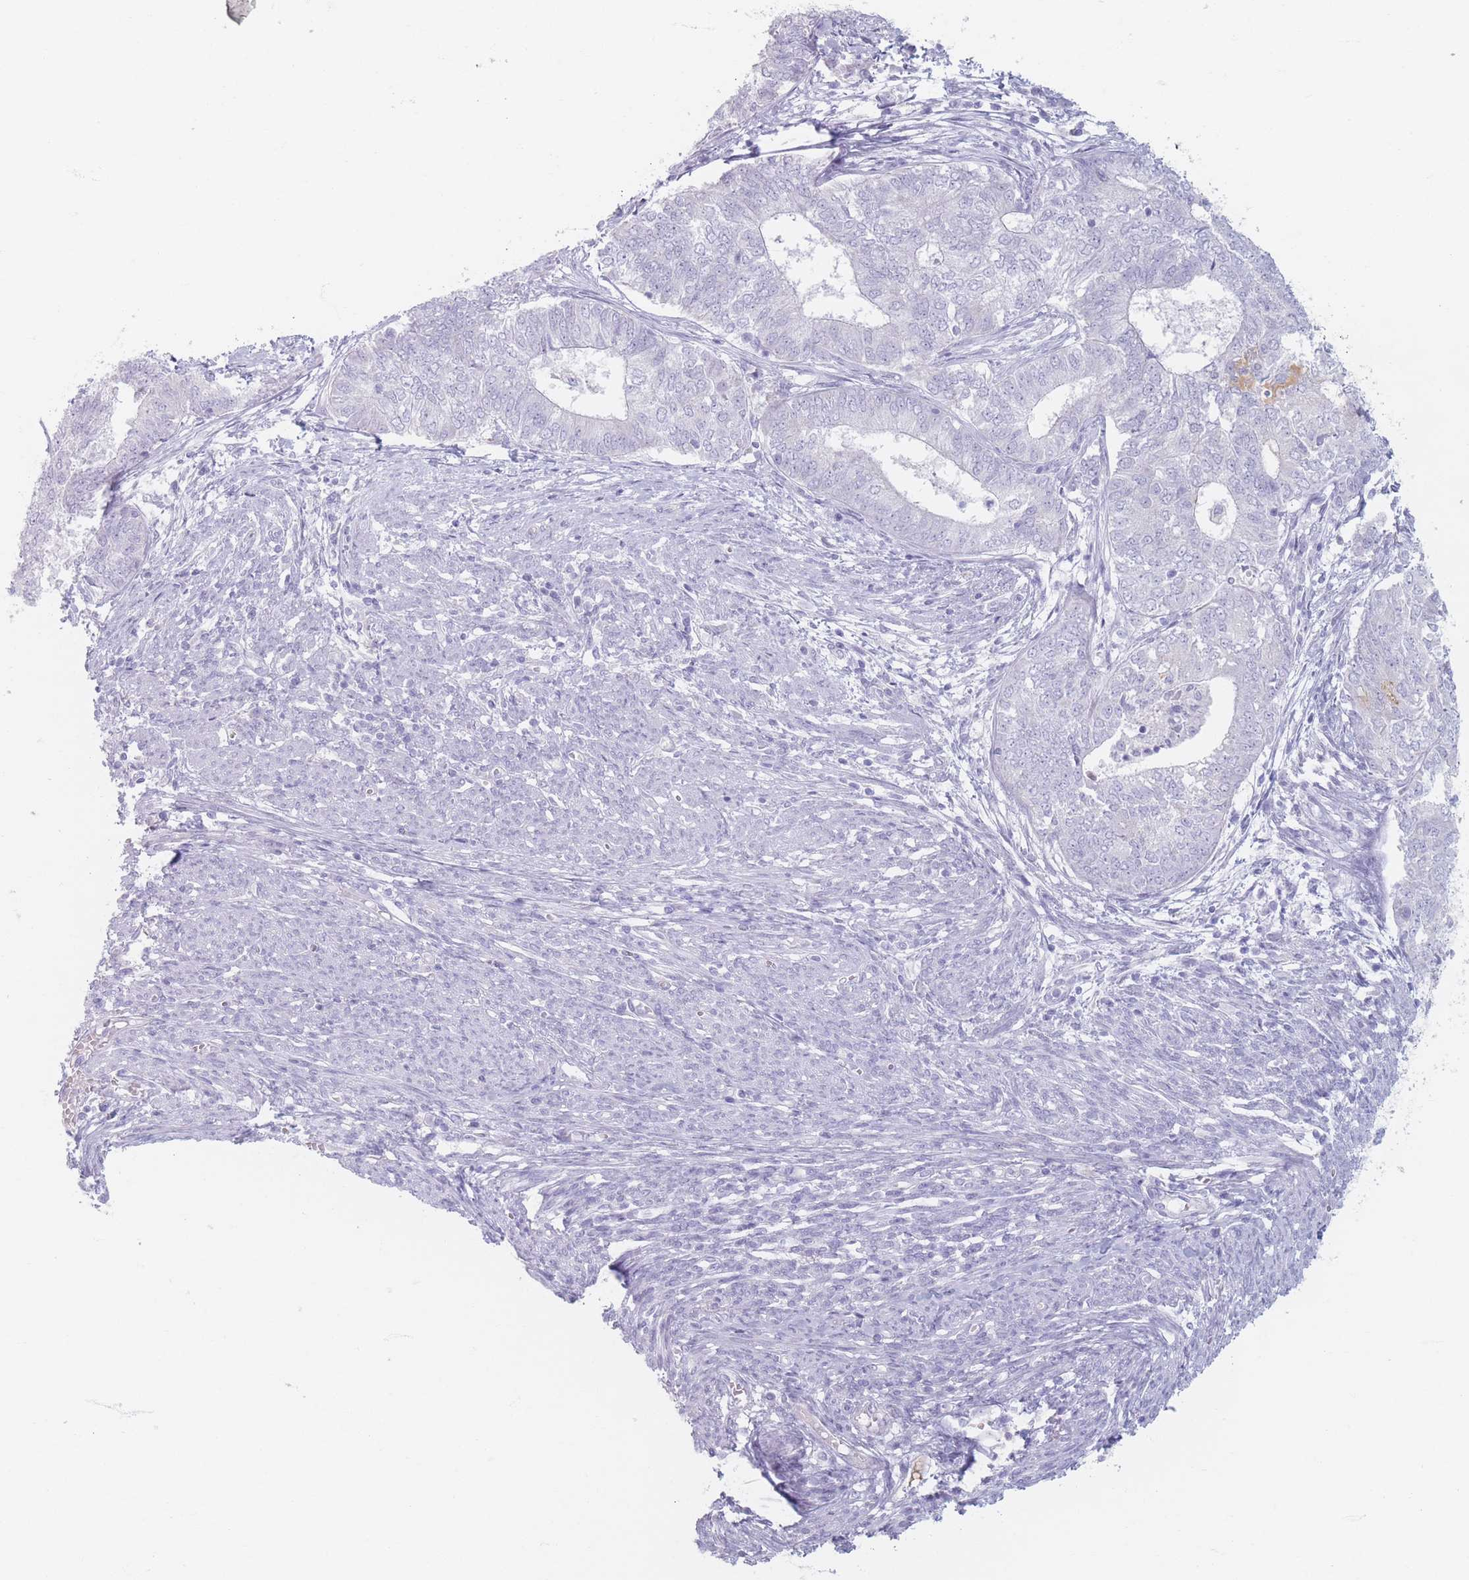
{"staining": {"intensity": "negative", "quantity": "none", "location": "none"}, "tissue": "endometrial cancer", "cell_type": "Tumor cells", "image_type": "cancer", "snomed": [{"axis": "morphology", "description": "Adenocarcinoma, NOS"}, {"axis": "topography", "description": "Endometrium"}], "caption": "Immunohistochemical staining of human endometrial cancer (adenocarcinoma) reveals no significant positivity in tumor cells.", "gene": "PIGM", "patient": {"sex": "female", "age": 62}}